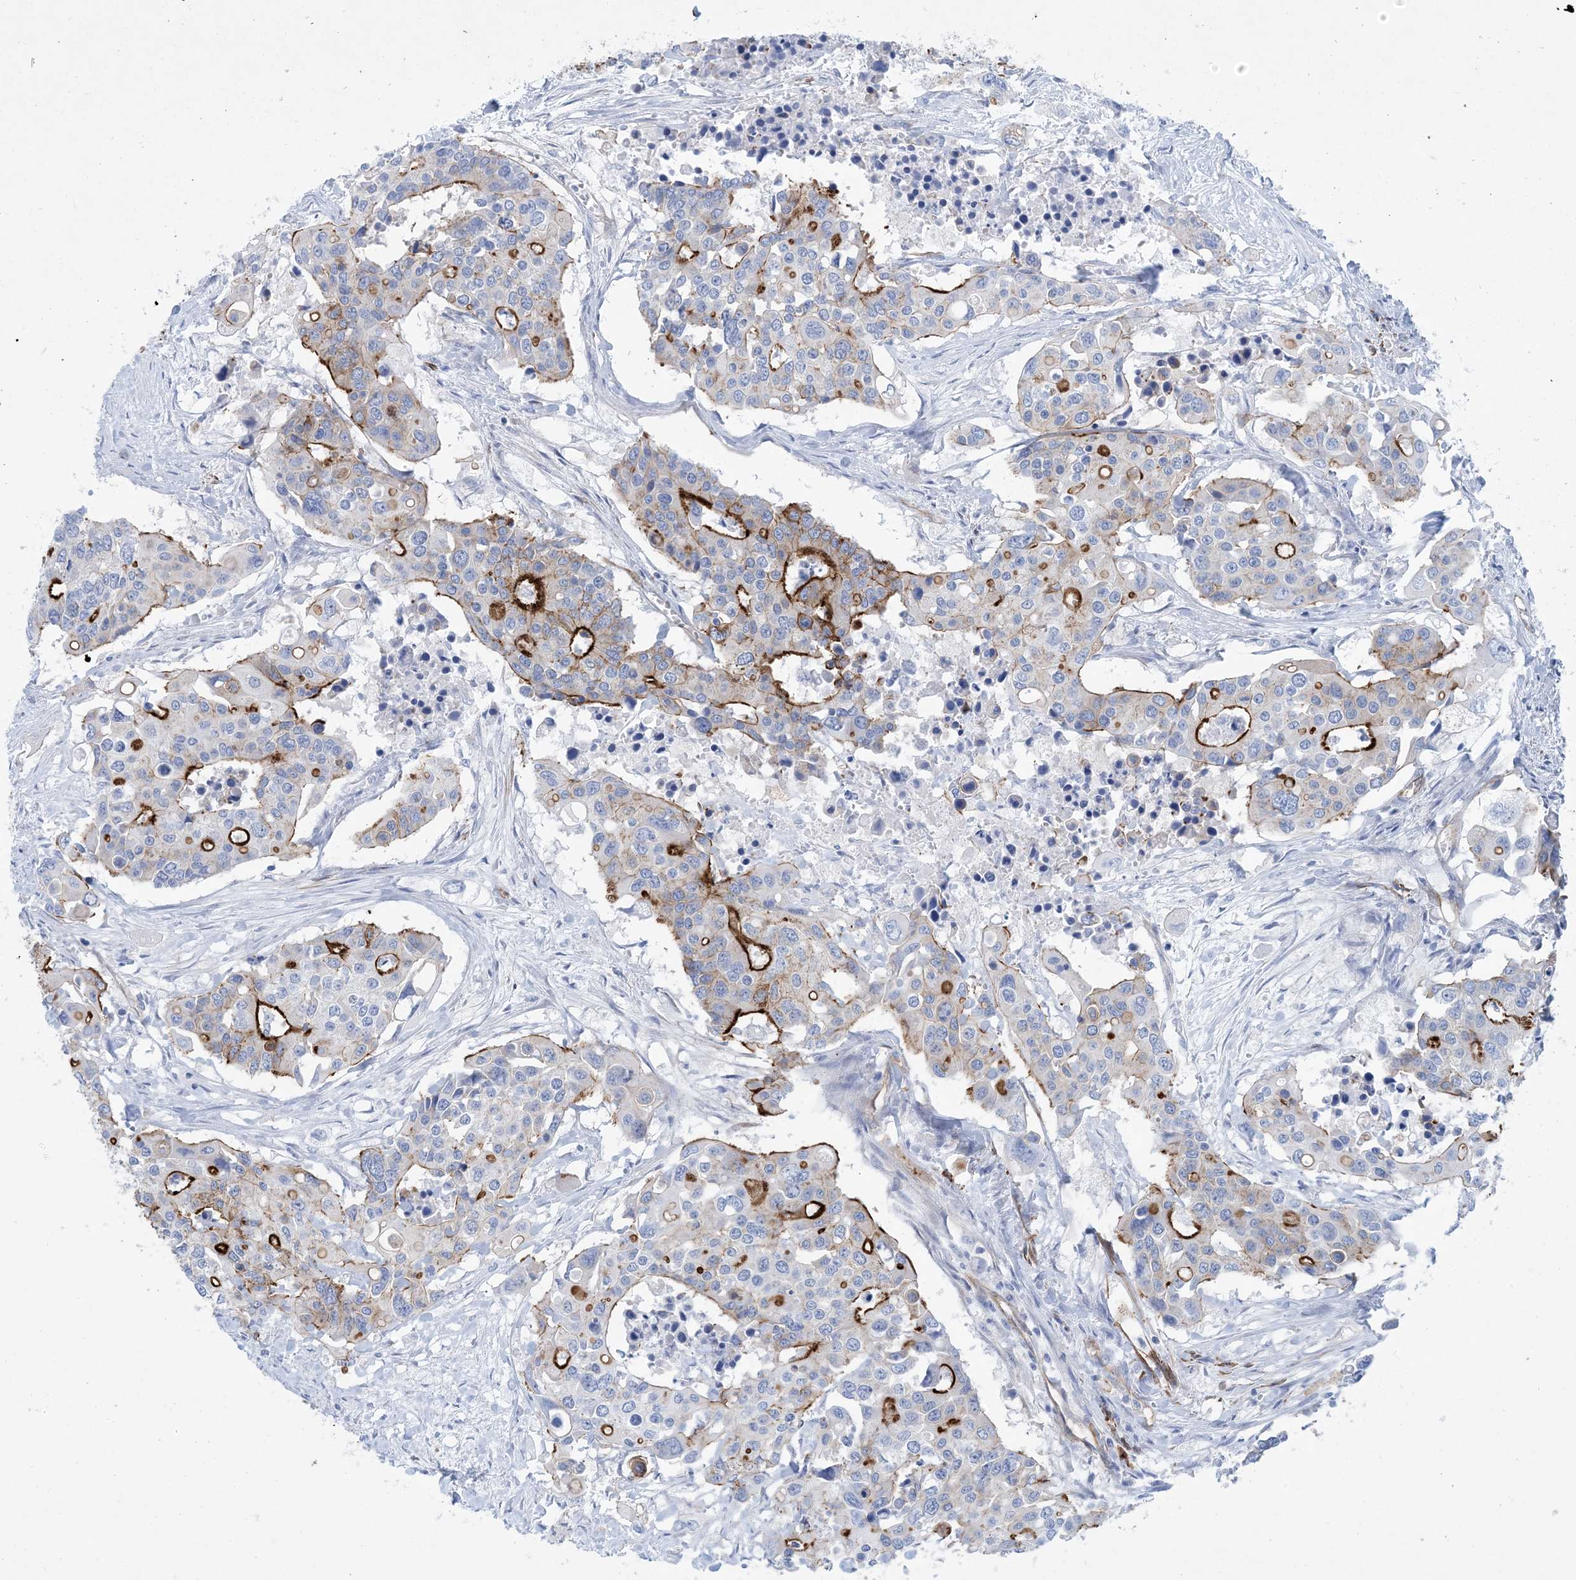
{"staining": {"intensity": "strong", "quantity": "<25%", "location": "cytoplasmic/membranous"}, "tissue": "colorectal cancer", "cell_type": "Tumor cells", "image_type": "cancer", "snomed": [{"axis": "morphology", "description": "Adenocarcinoma, NOS"}, {"axis": "topography", "description": "Colon"}], "caption": "Brown immunohistochemical staining in human colorectal cancer exhibits strong cytoplasmic/membranous expression in approximately <25% of tumor cells. Nuclei are stained in blue.", "gene": "SHANK1", "patient": {"sex": "male", "age": 77}}